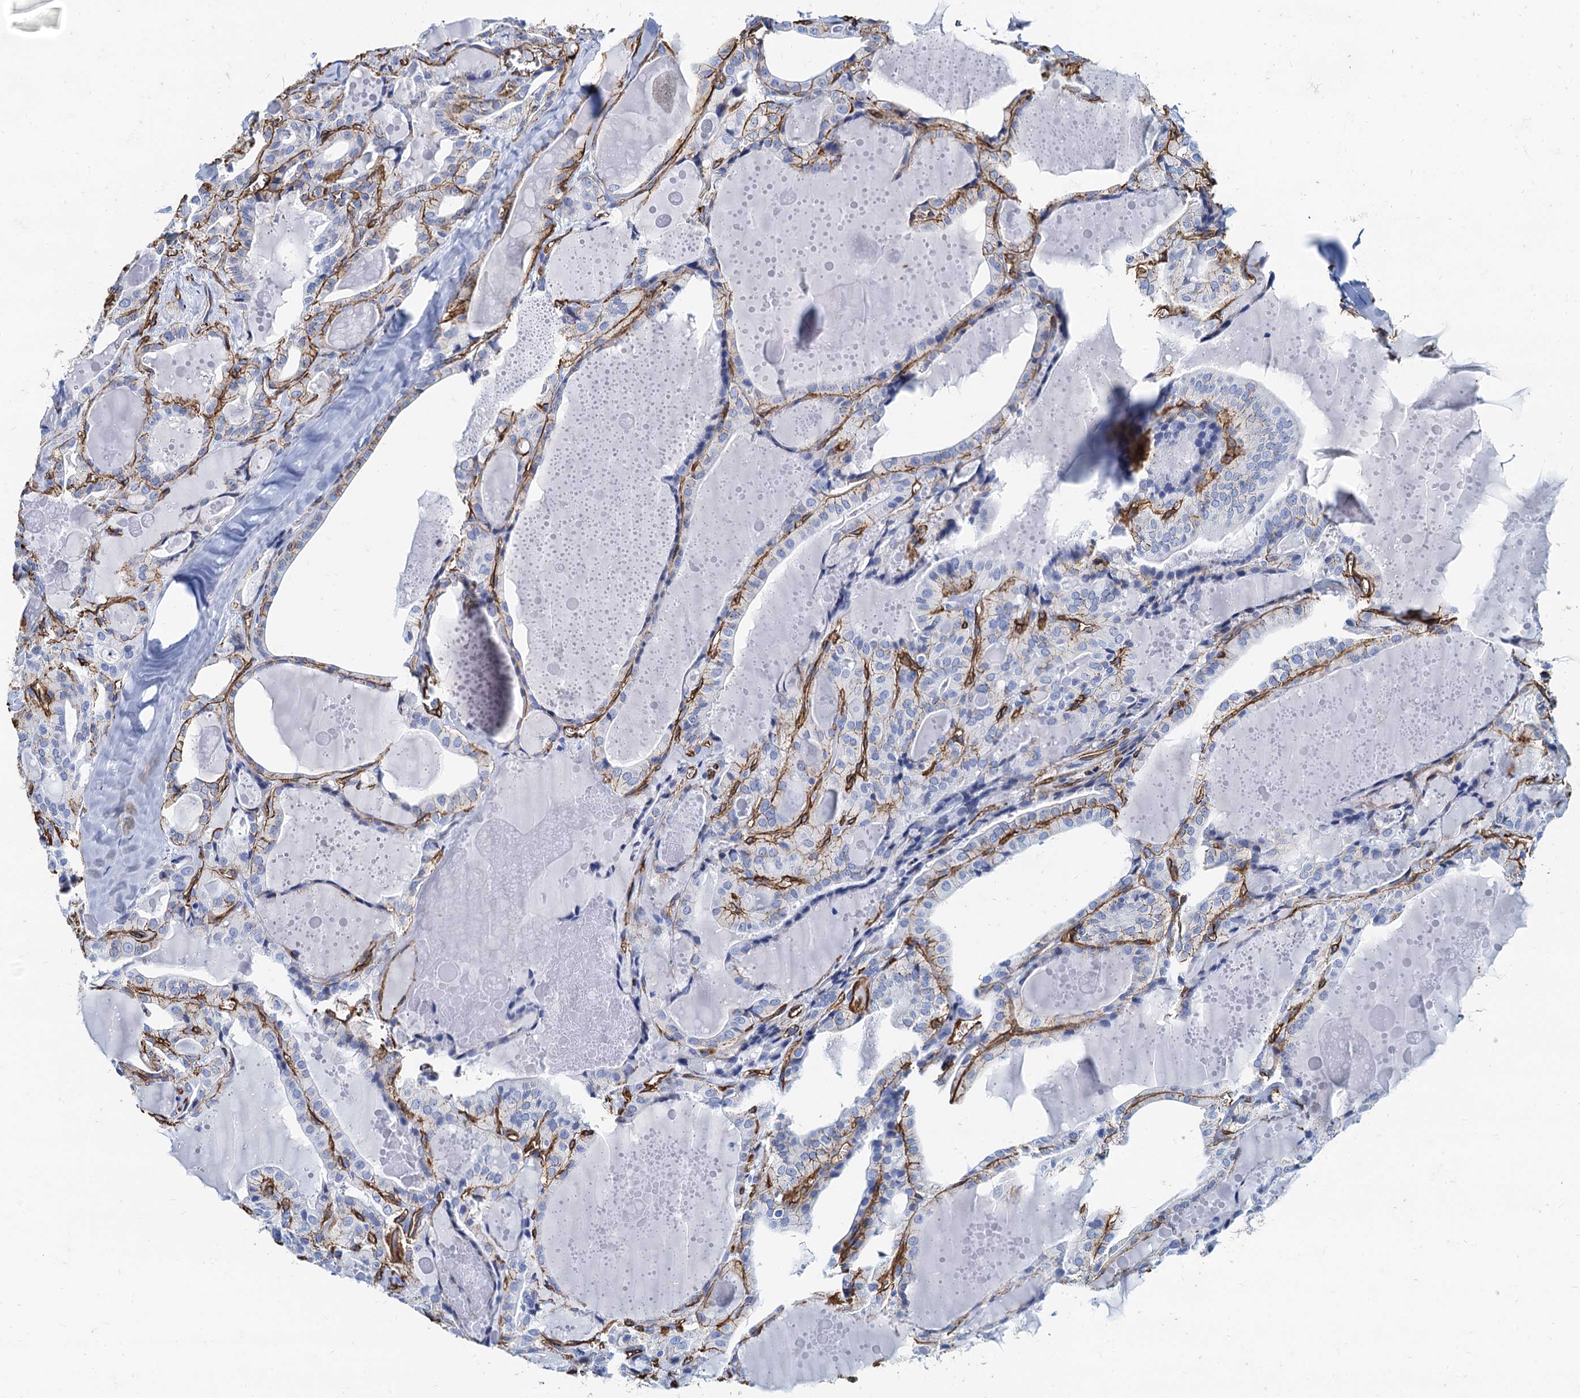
{"staining": {"intensity": "moderate", "quantity": "<25%", "location": "cytoplasmic/membranous"}, "tissue": "thyroid cancer", "cell_type": "Tumor cells", "image_type": "cancer", "snomed": [{"axis": "morphology", "description": "Papillary adenocarcinoma, NOS"}, {"axis": "topography", "description": "Thyroid gland"}], "caption": "Thyroid cancer (papillary adenocarcinoma) tissue exhibits moderate cytoplasmic/membranous expression in approximately <25% of tumor cells Using DAB (3,3'-diaminobenzidine) (brown) and hematoxylin (blue) stains, captured at high magnification using brightfield microscopy.", "gene": "CAVIN2", "patient": {"sex": "male", "age": 52}}